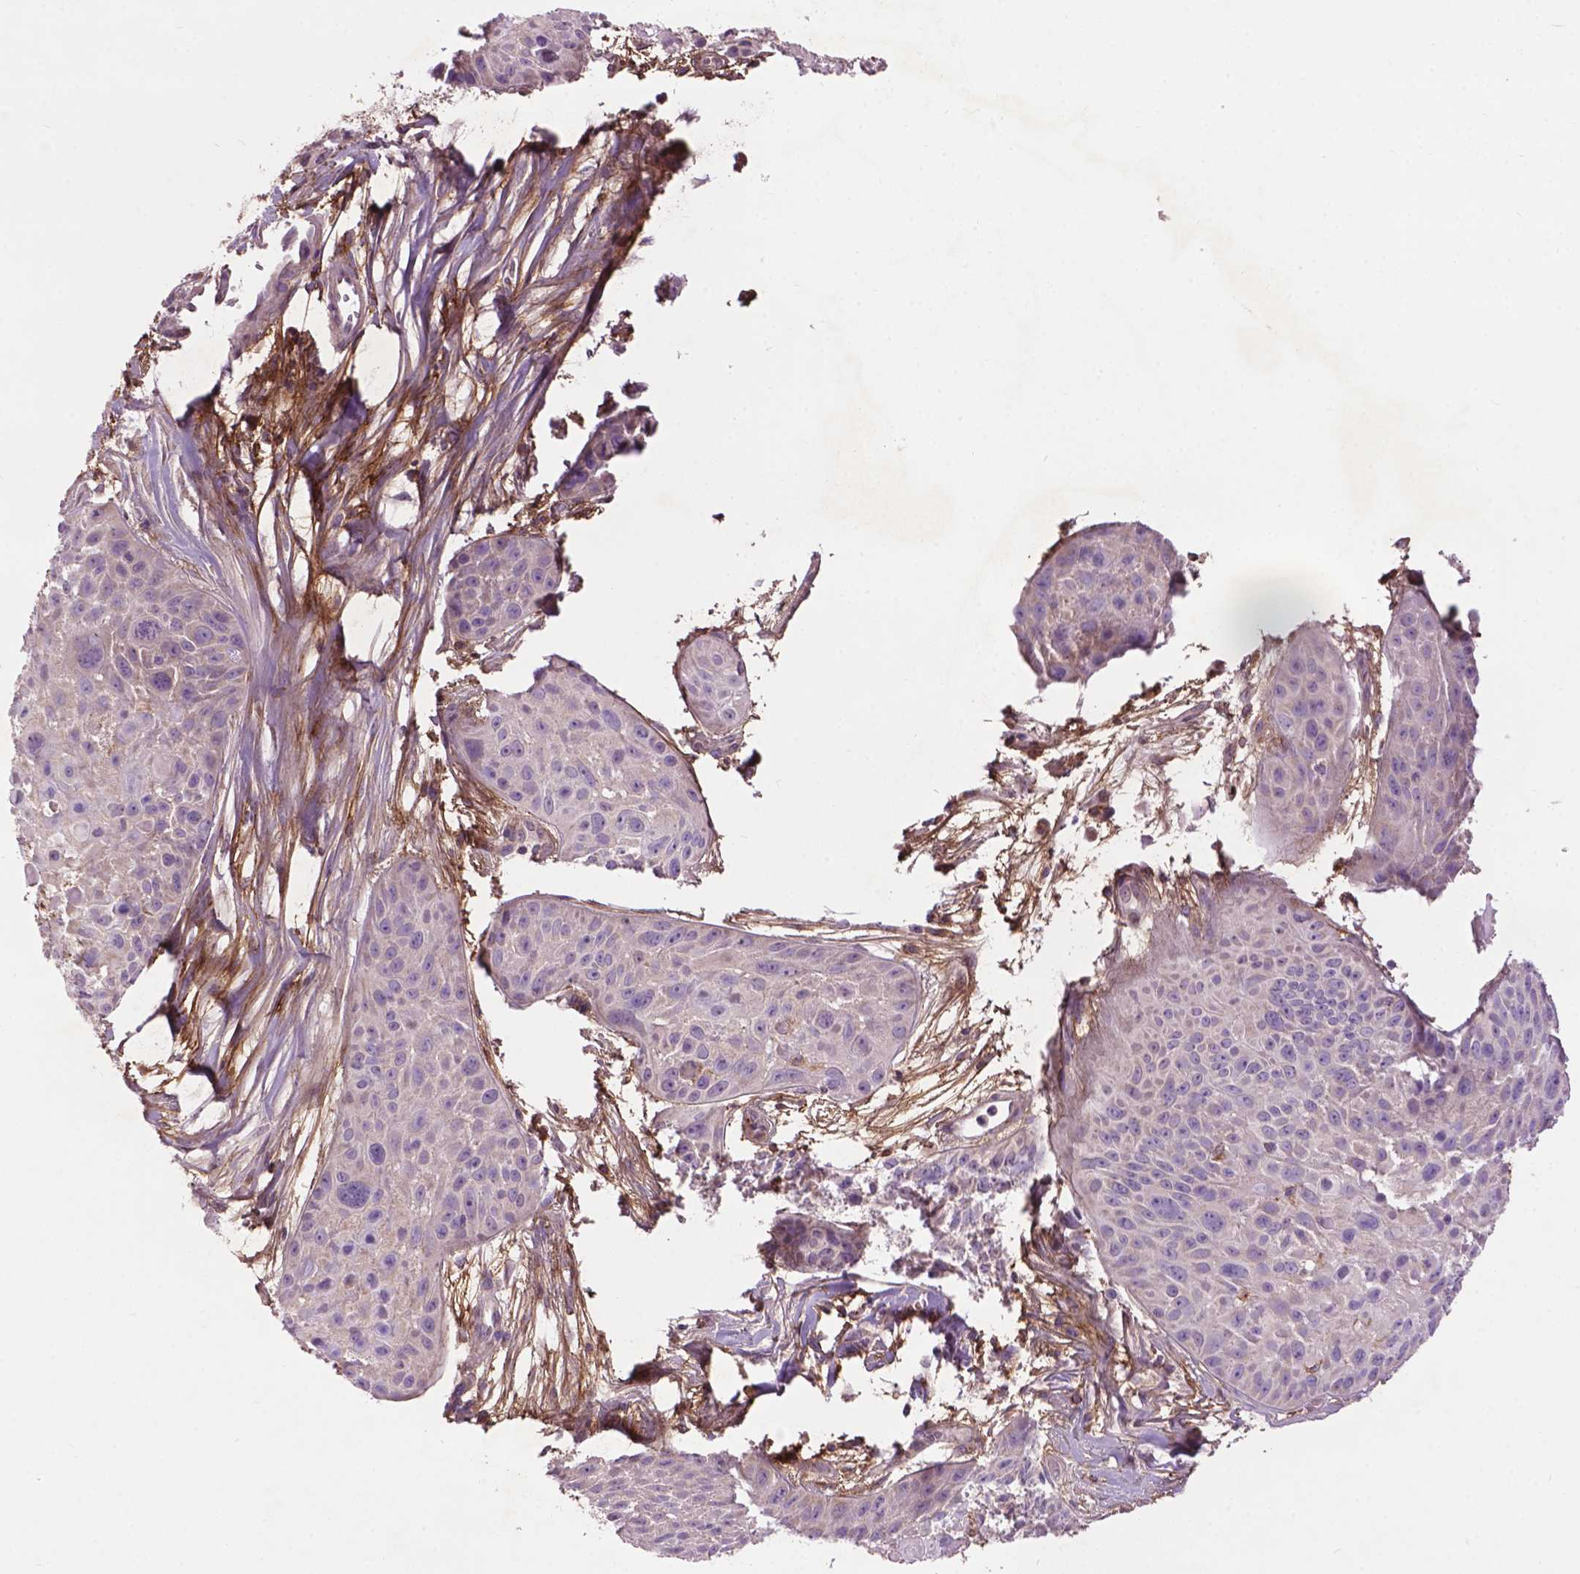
{"staining": {"intensity": "negative", "quantity": "none", "location": "none"}, "tissue": "skin cancer", "cell_type": "Tumor cells", "image_type": "cancer", "snomed": [{"axis": "morphology", "description": "Squamous cell carcinoma, NOS"}, {"axis": "topography", "description": "Skin"}, {"axis": "topography", "description": "Anal"}], "caption": "IHC micrograph of neoplastic tissue: skin cancer (squamous cell carcinoma) stained with DAB exhibits no significant protein staining in tumor cells.", "gene": "LRRC3C", "patient": {"sex": "female", "age": 75}}